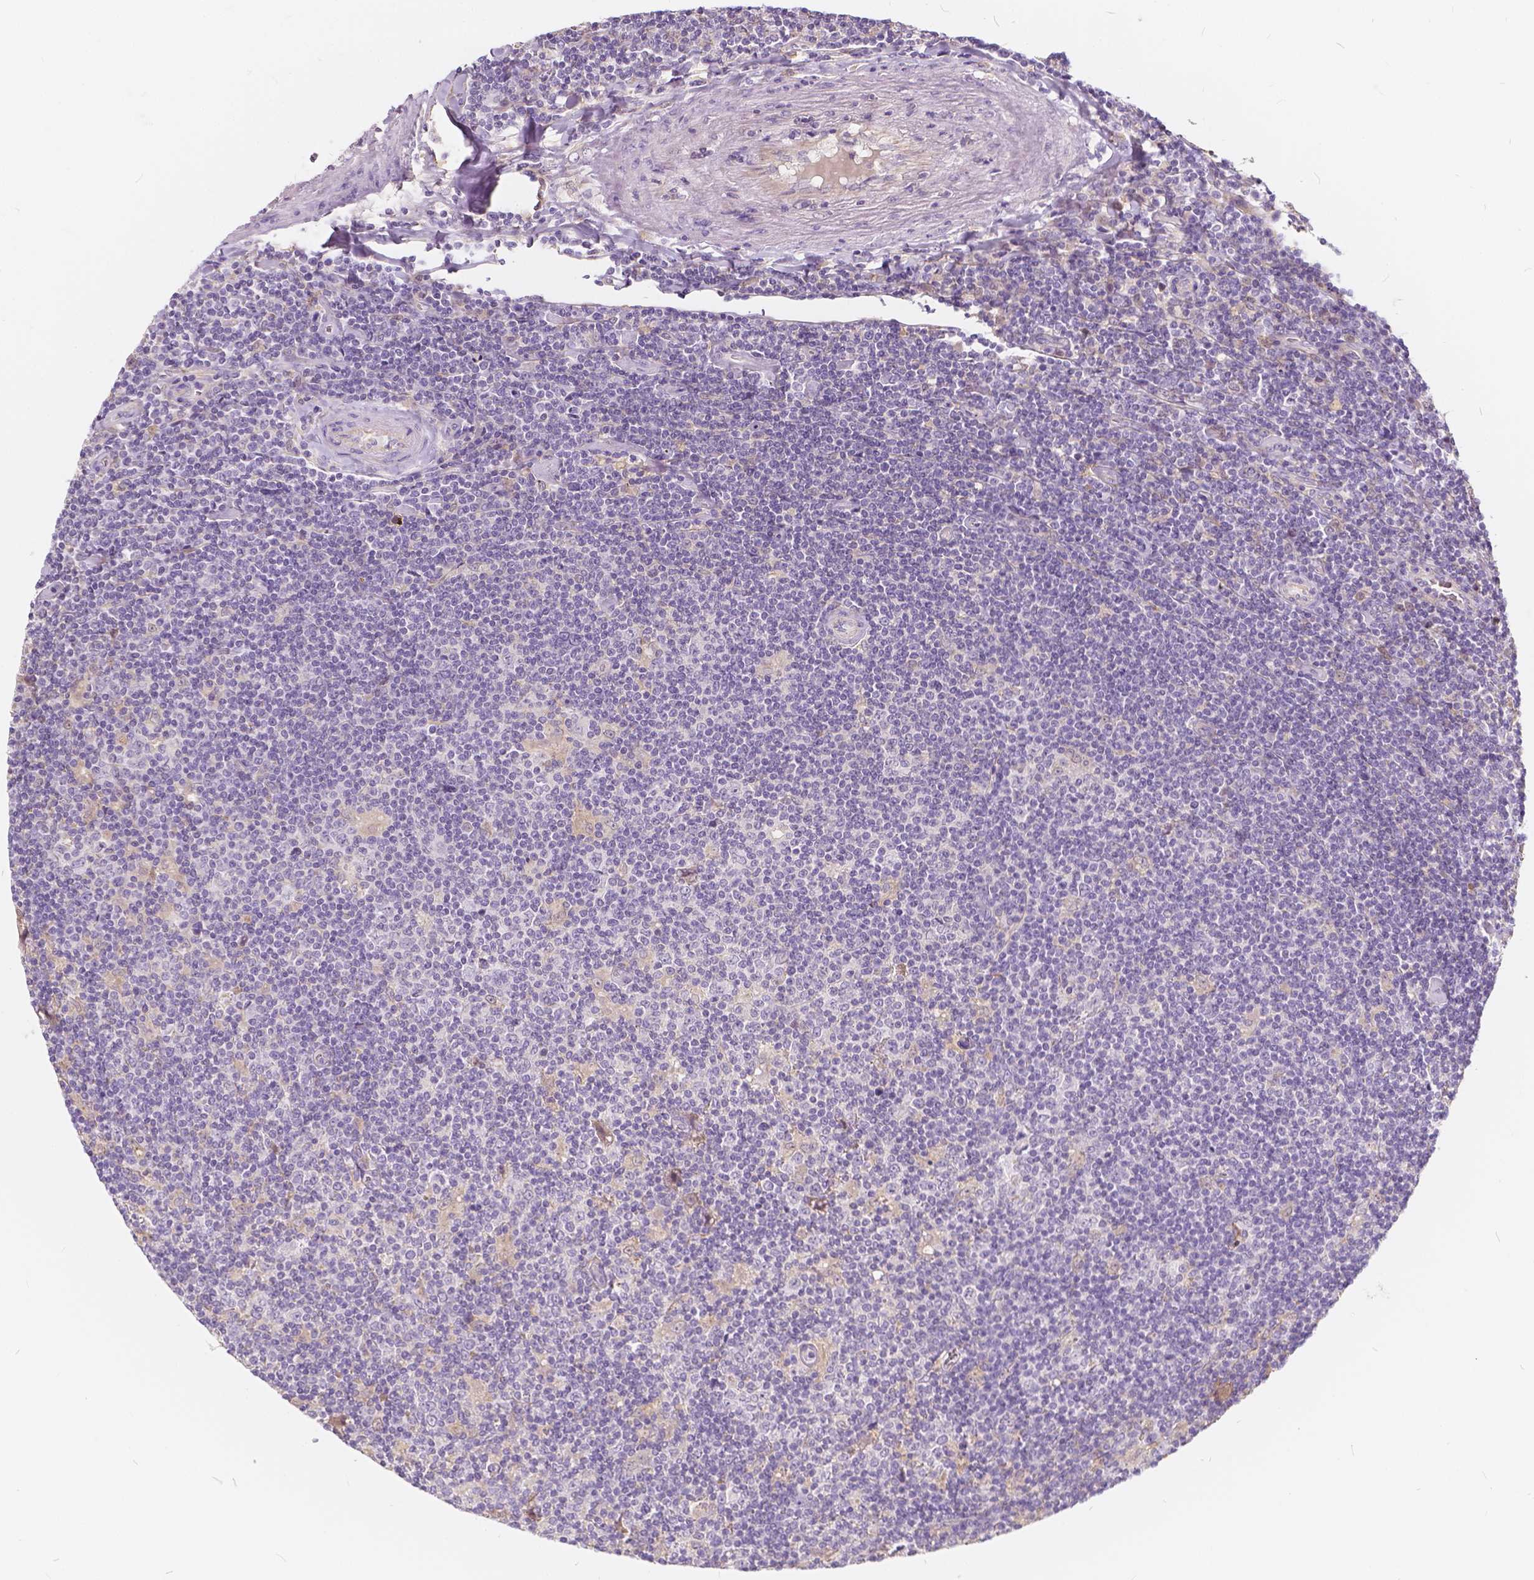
{"staining": {"intensity": "negative", "quantity": "none", "location": "none"}, "tissue": "lymphoma", "cell_type": "Tumor cells", "image_type": "cancer", "snomed": [{"axis": "morphology", "description": "Hodgkin's disease, NOS"}, {"axis": "topography", "description": "Lymph node"}], "caption": "This is a micrograph of immunohistochemistry staining of Hodgkin's disease, which shows no staining in tumor cells.", "gene": "KIAA0513", "patient": {"sex": "male", "age": 40}}